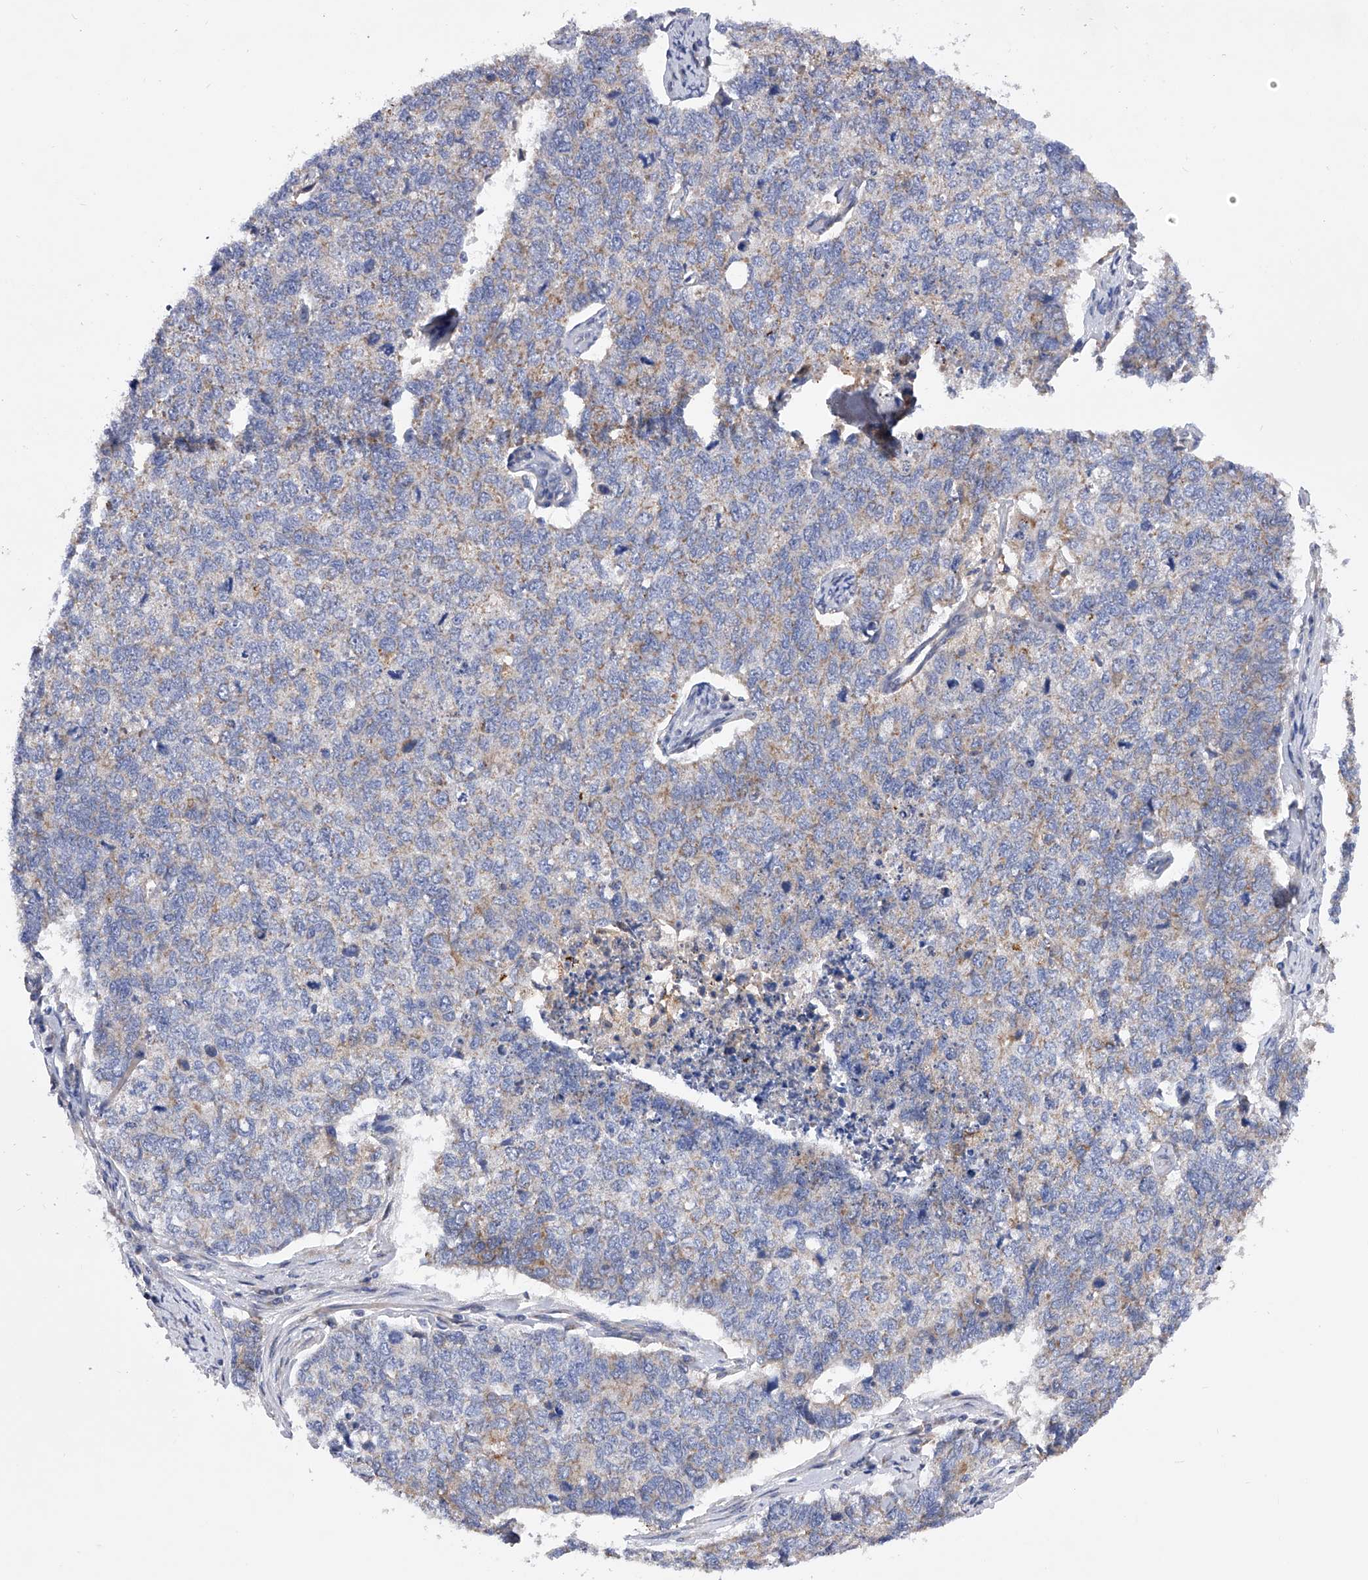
{"staining": {"intensity": "weak", "quantity": "25%-75%", "location": "cytoplasmic/membranous"}, "tissue": "cervical cancer", "cell_type": "Tumor cells", "image_type": "cancer", "snomed": [{"axis": "morphology", "description": "Squamous cell carcinoma, NOS"}, {"axis": "topography", "description": "Cervix"}], "caption": "DAB immunohistochemical staining of cervical cancer (squamous cell carcinoma) demonstrates weak cytoplasmic/membranous protein positivity in approximately 25%-75% of tumor cells.", "gene": "PDSS2", "patient": {"sex": "female", "age": 63}}